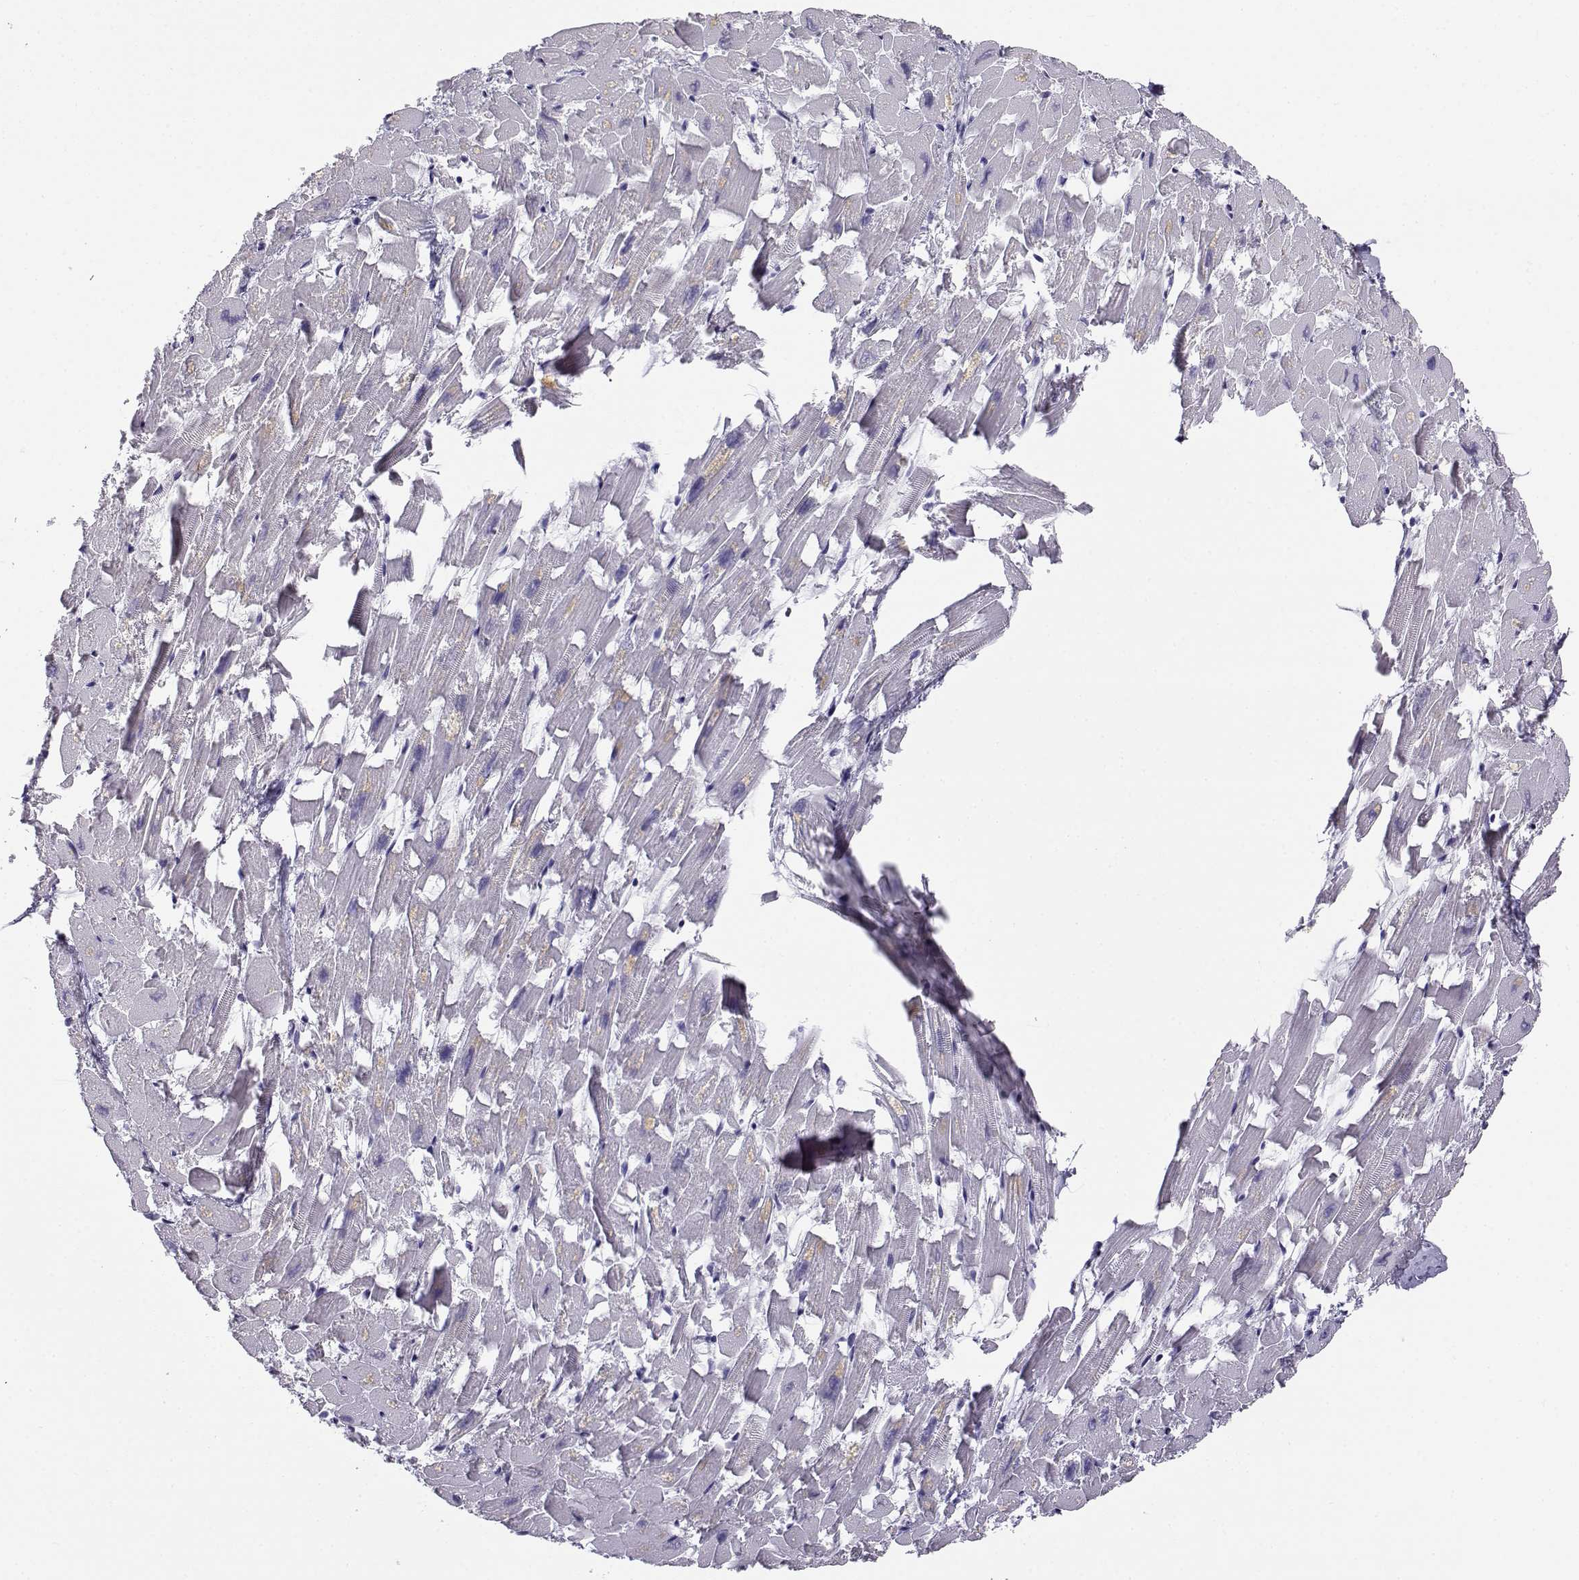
{"staining": {"intensity": "negative", "quantity": "none", "location": "none"}, "tissue": "heart muscle", "cell_type": "Cardiomyocytes", "image_type": "normal", "snomed": [{"axis": "morphology", "description": "Normal tissue, NOS"}, {"axis": "topography", "description": "Heart"}], "caption": "Cardiomyocytes are negative for protein expression in unremarkable human heart muscle. (IHC, brightfield microscopy, high magnification).", "gene": "RHOXF2B", "patient": {"sex": "female", "age": 64}}